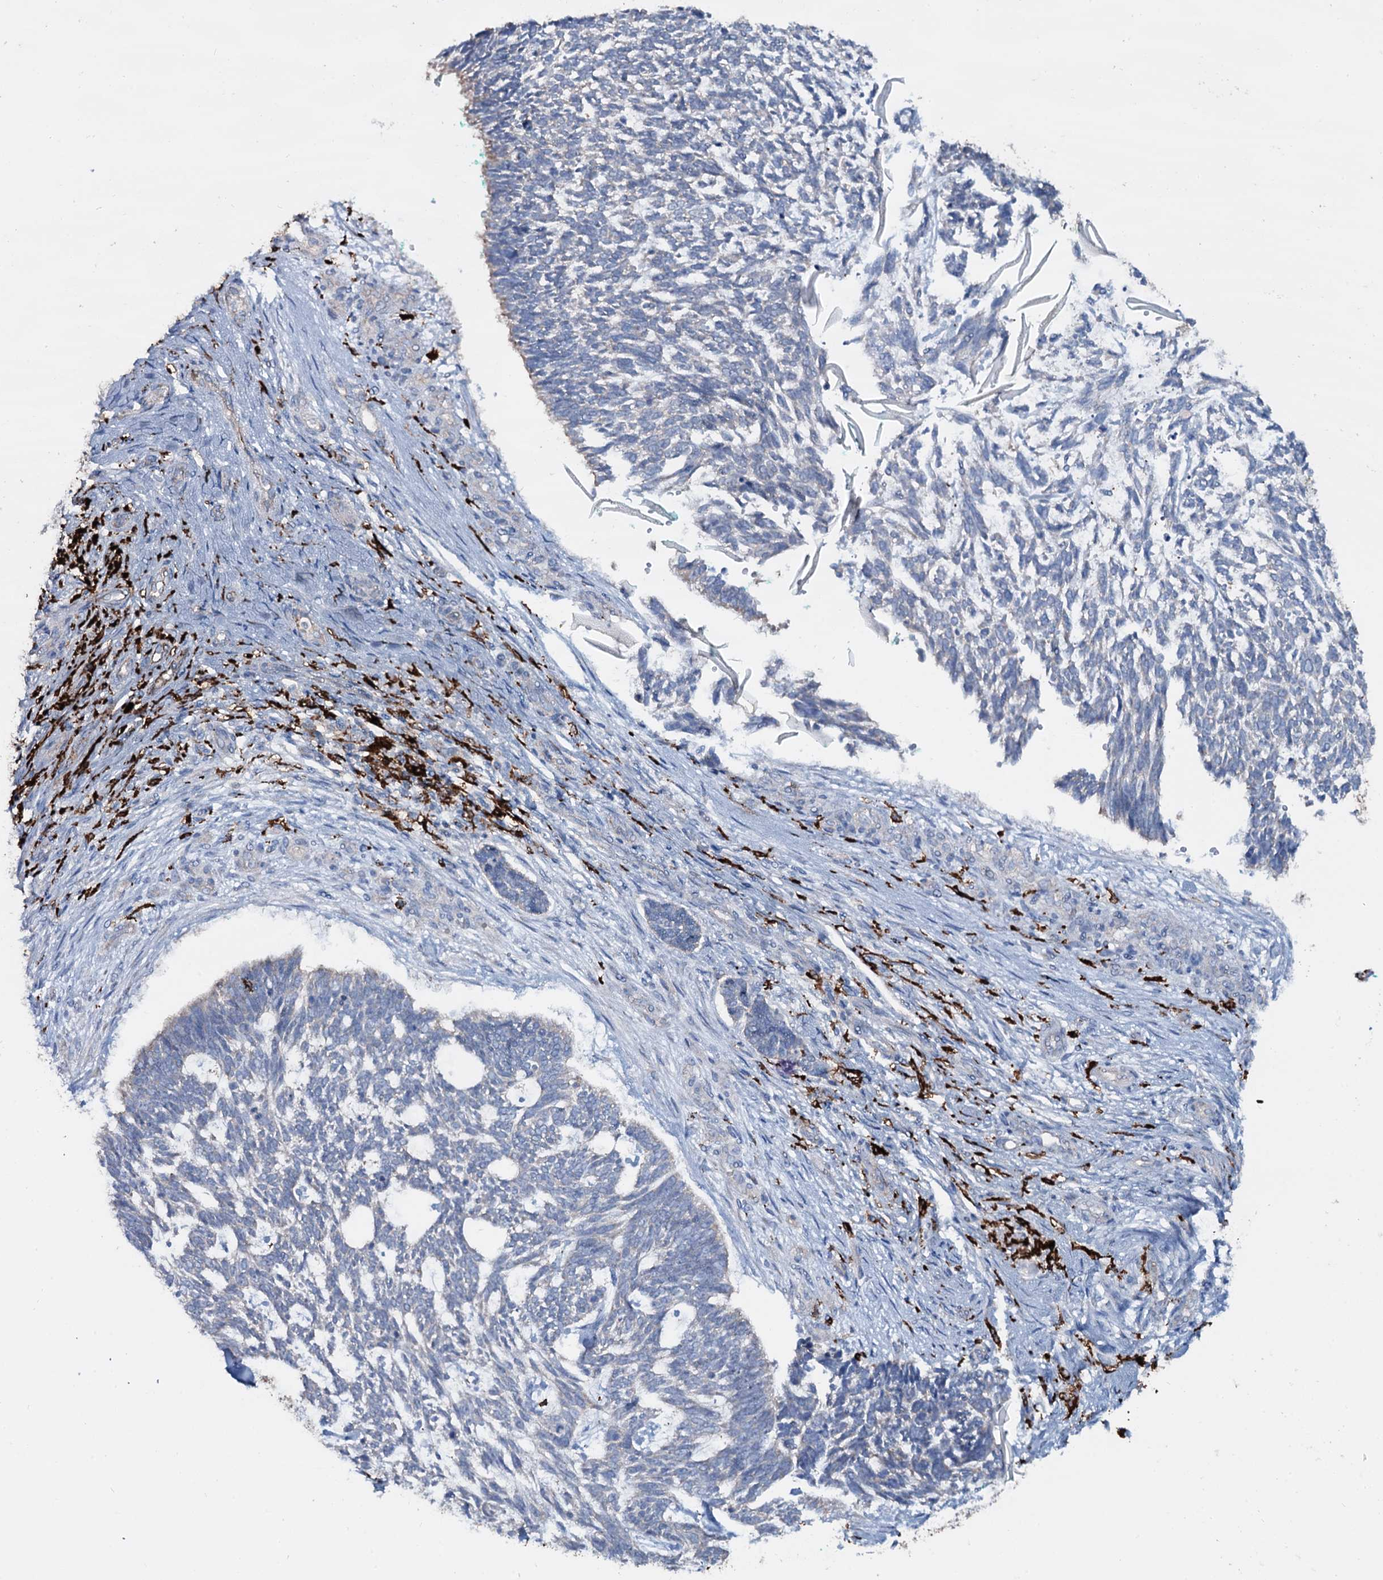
{"staining": {"intensity": "negative", "quantity": "none", "location": "none"}, "tissue": "skin cancer", "cell_type": "Tumor cells", "image_type": "cancer", "snomed": [{"axis": "morphology", "description": "Basal cell carcinoma"}, {"axis": "topography", "description": "Skin"}], "caption": "DAB (3,3'-diaminobenzidine) immunohistochemical staining of human skin cancer shows no significant expression in tumor cells. (DAB IHC, high magnification).", "gene": "OSBPL2", "patient": {"sex": "male", "age": 88}}